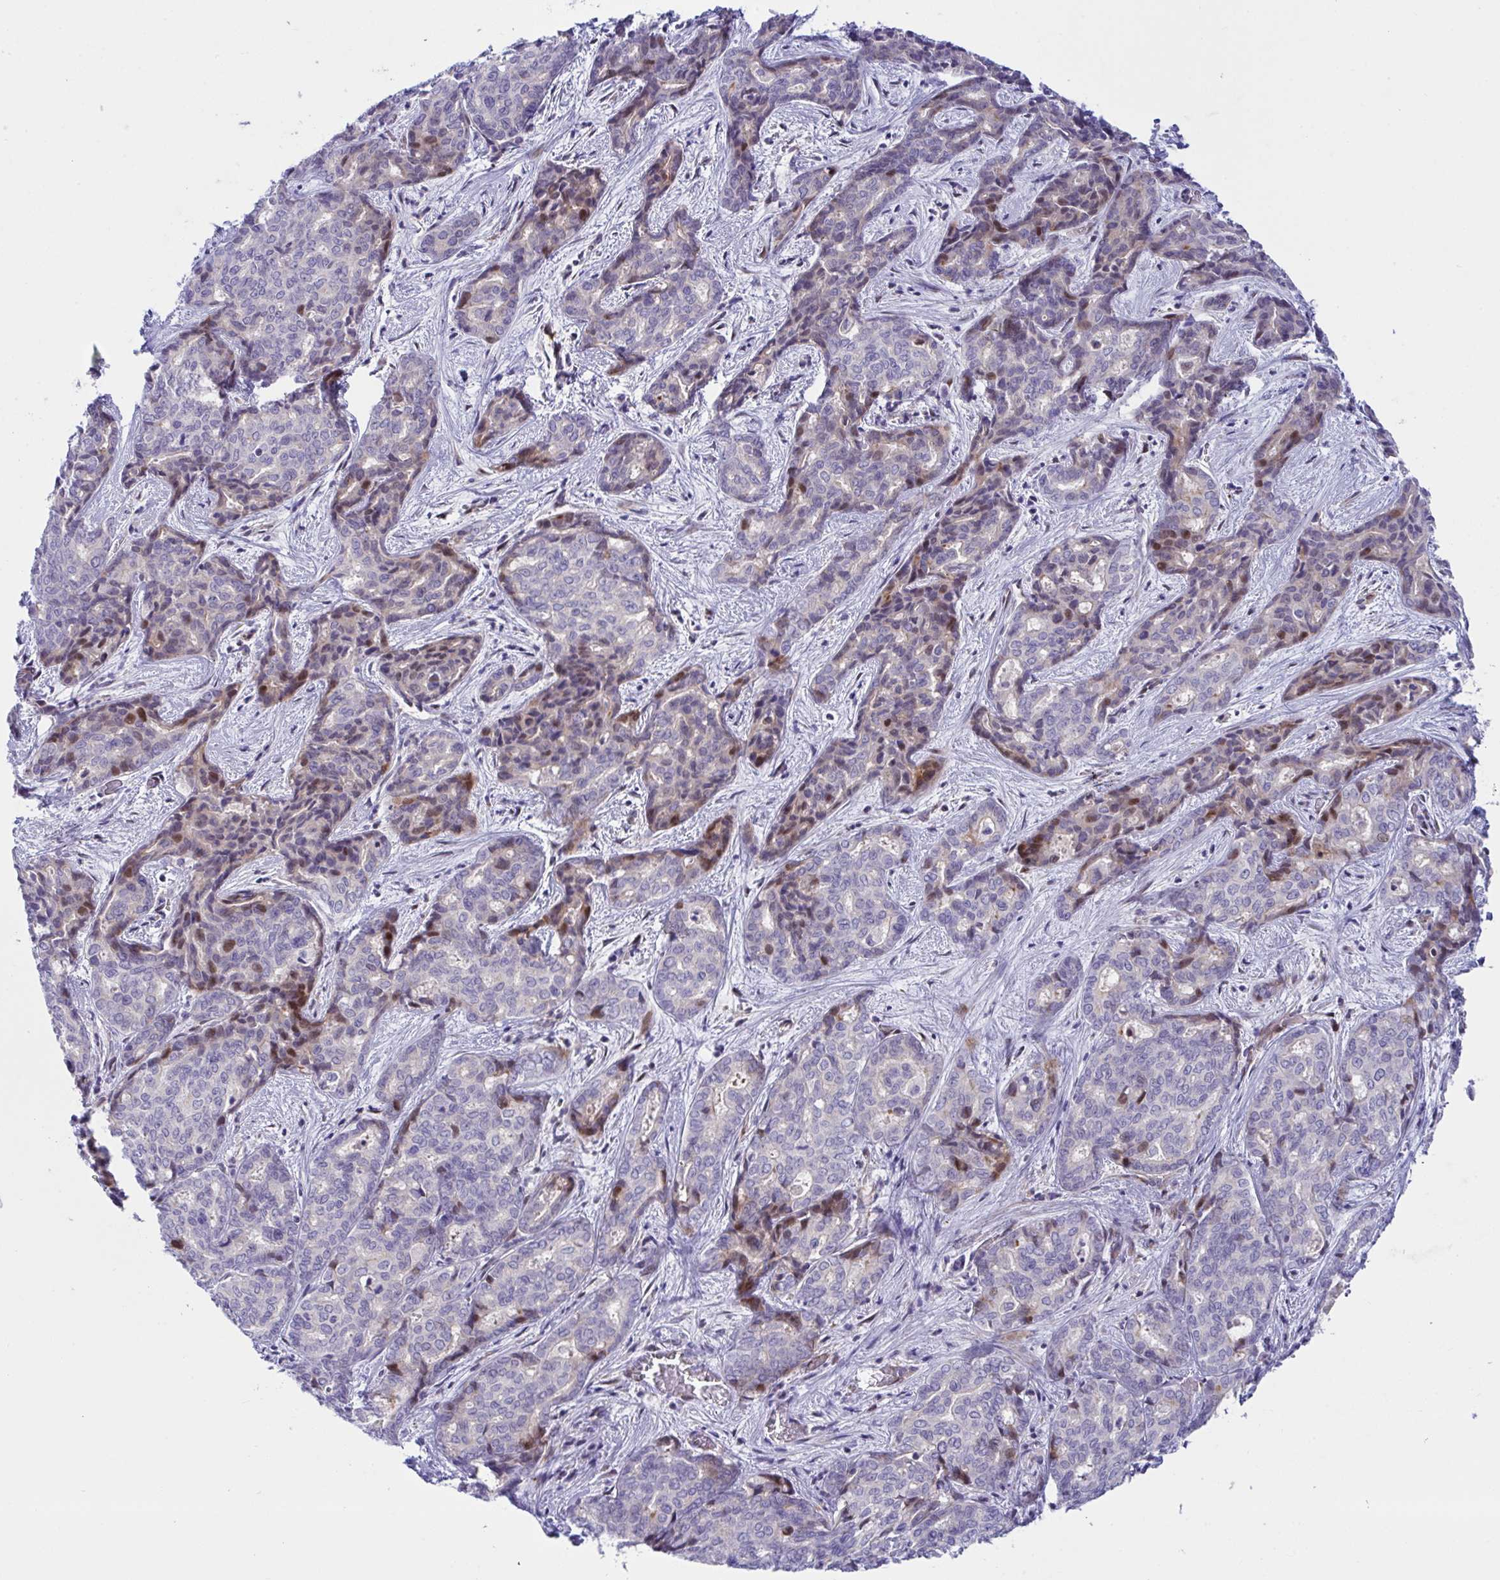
{"staining": {"intensity": "moderate", "quantity": "<25%", "location": "cytoplasmic/membranous,nuclear"}, "tissue": "liver cancer", "cell_type": "Tumor cells", "image_type": "cancer", "snomed": [{"axis": "morphology", "description": "Cholangiocarcinoma"}, {"axis": "topography", "description": "Liver"}], "caption": "Moderate cytoplasmic/membranous and nuclear staining for a protein is seen in approximately <25% of tumor cells of liver cholangiocarcinoma using immunohistochemistry.", "gene": "ZNF713", "patient": {"sex": "female", "age": 64}}